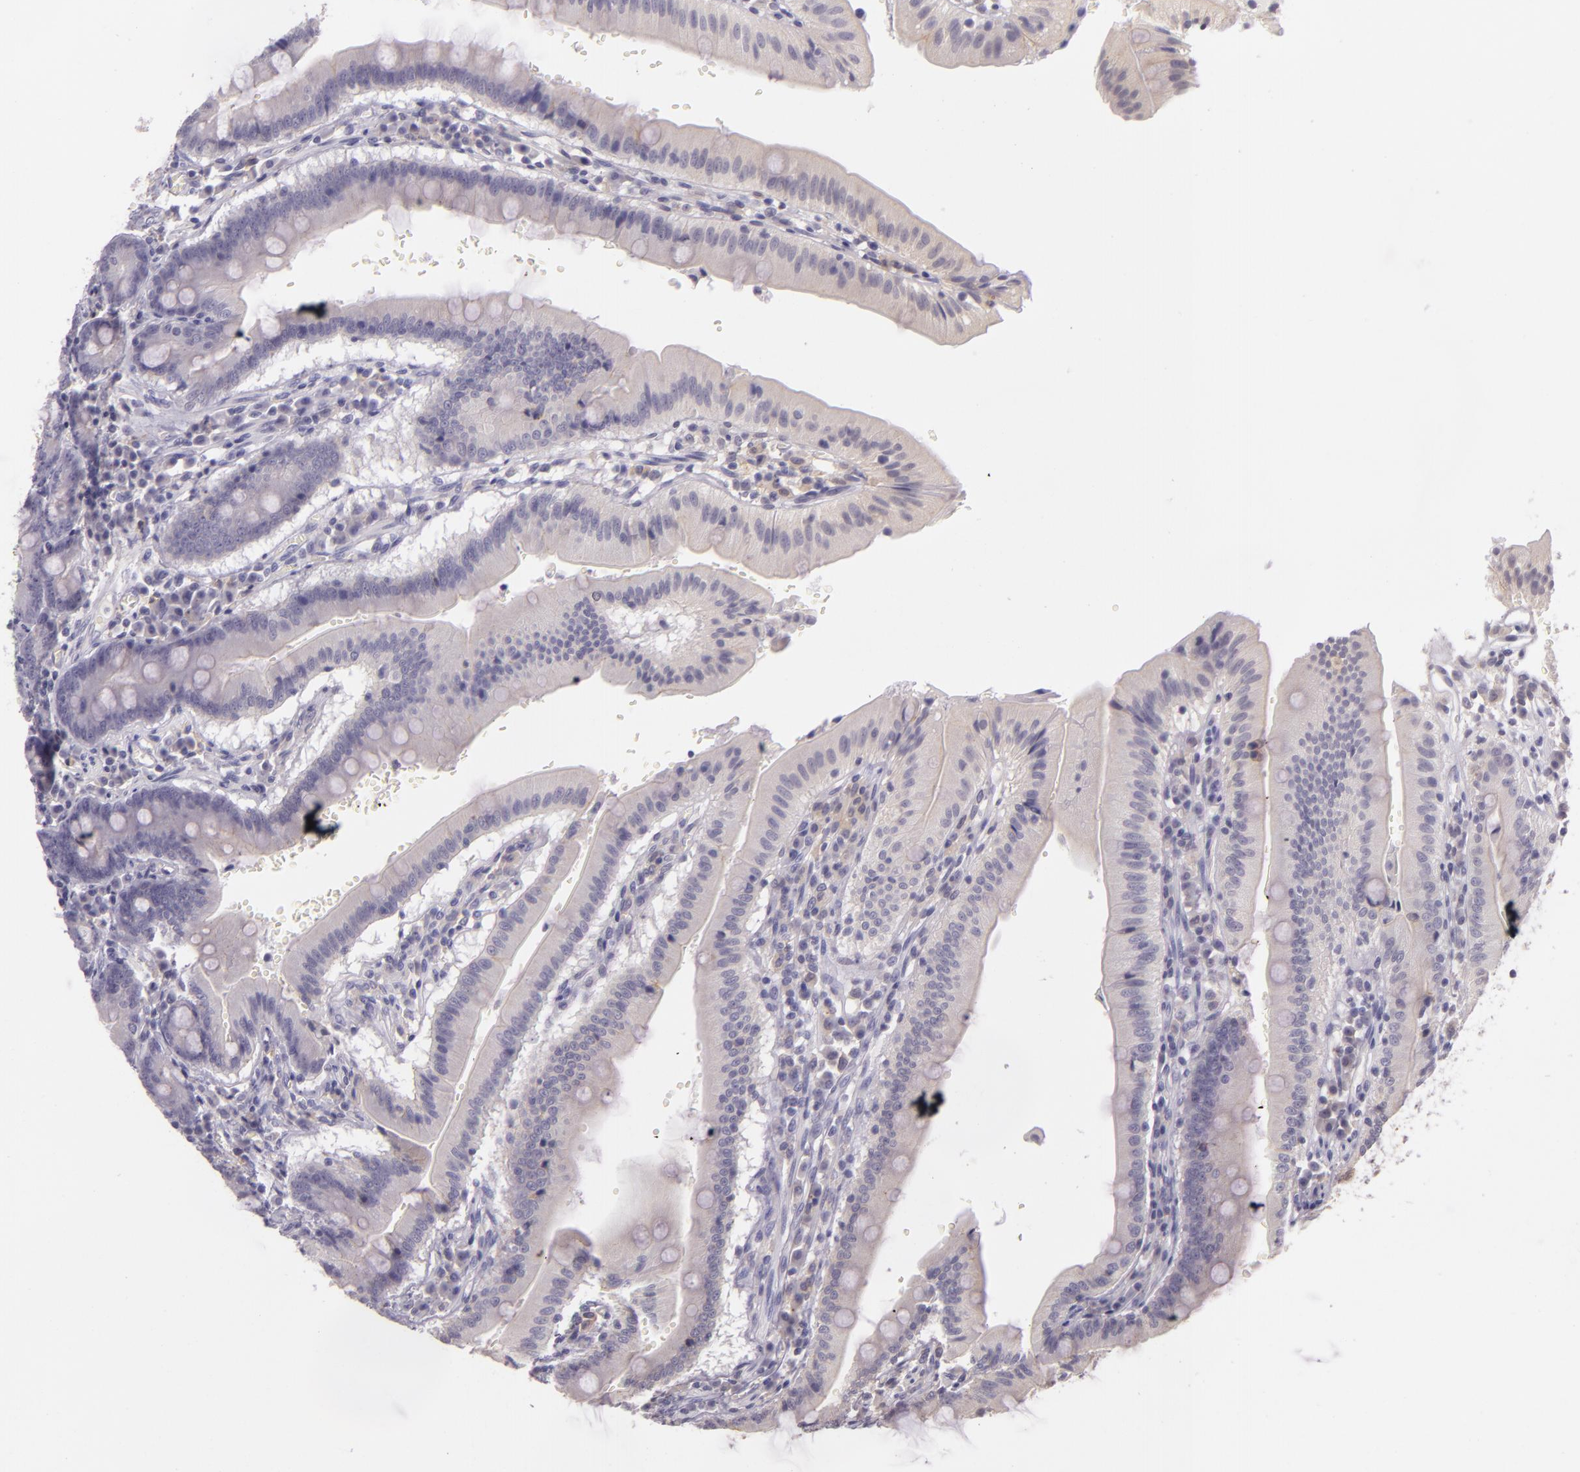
{"staining": {"intensity": "negative", "quantity": "none", "location": "none"}, "tissue": "small intestine", "cell_type": "Glandular cells", "image_type": "normal", "snomed": [{"axis": "morphology", "description": "Normal tissue, NOS"}, {"axis": "topography", "description": "Small intestine"}], "caption": "Human small intestine stained for a protein using immunohistochemistry shows no expression in glandular cells.", "gene": "ARMH4", "patient": {"sex": "male", "age": 71}}